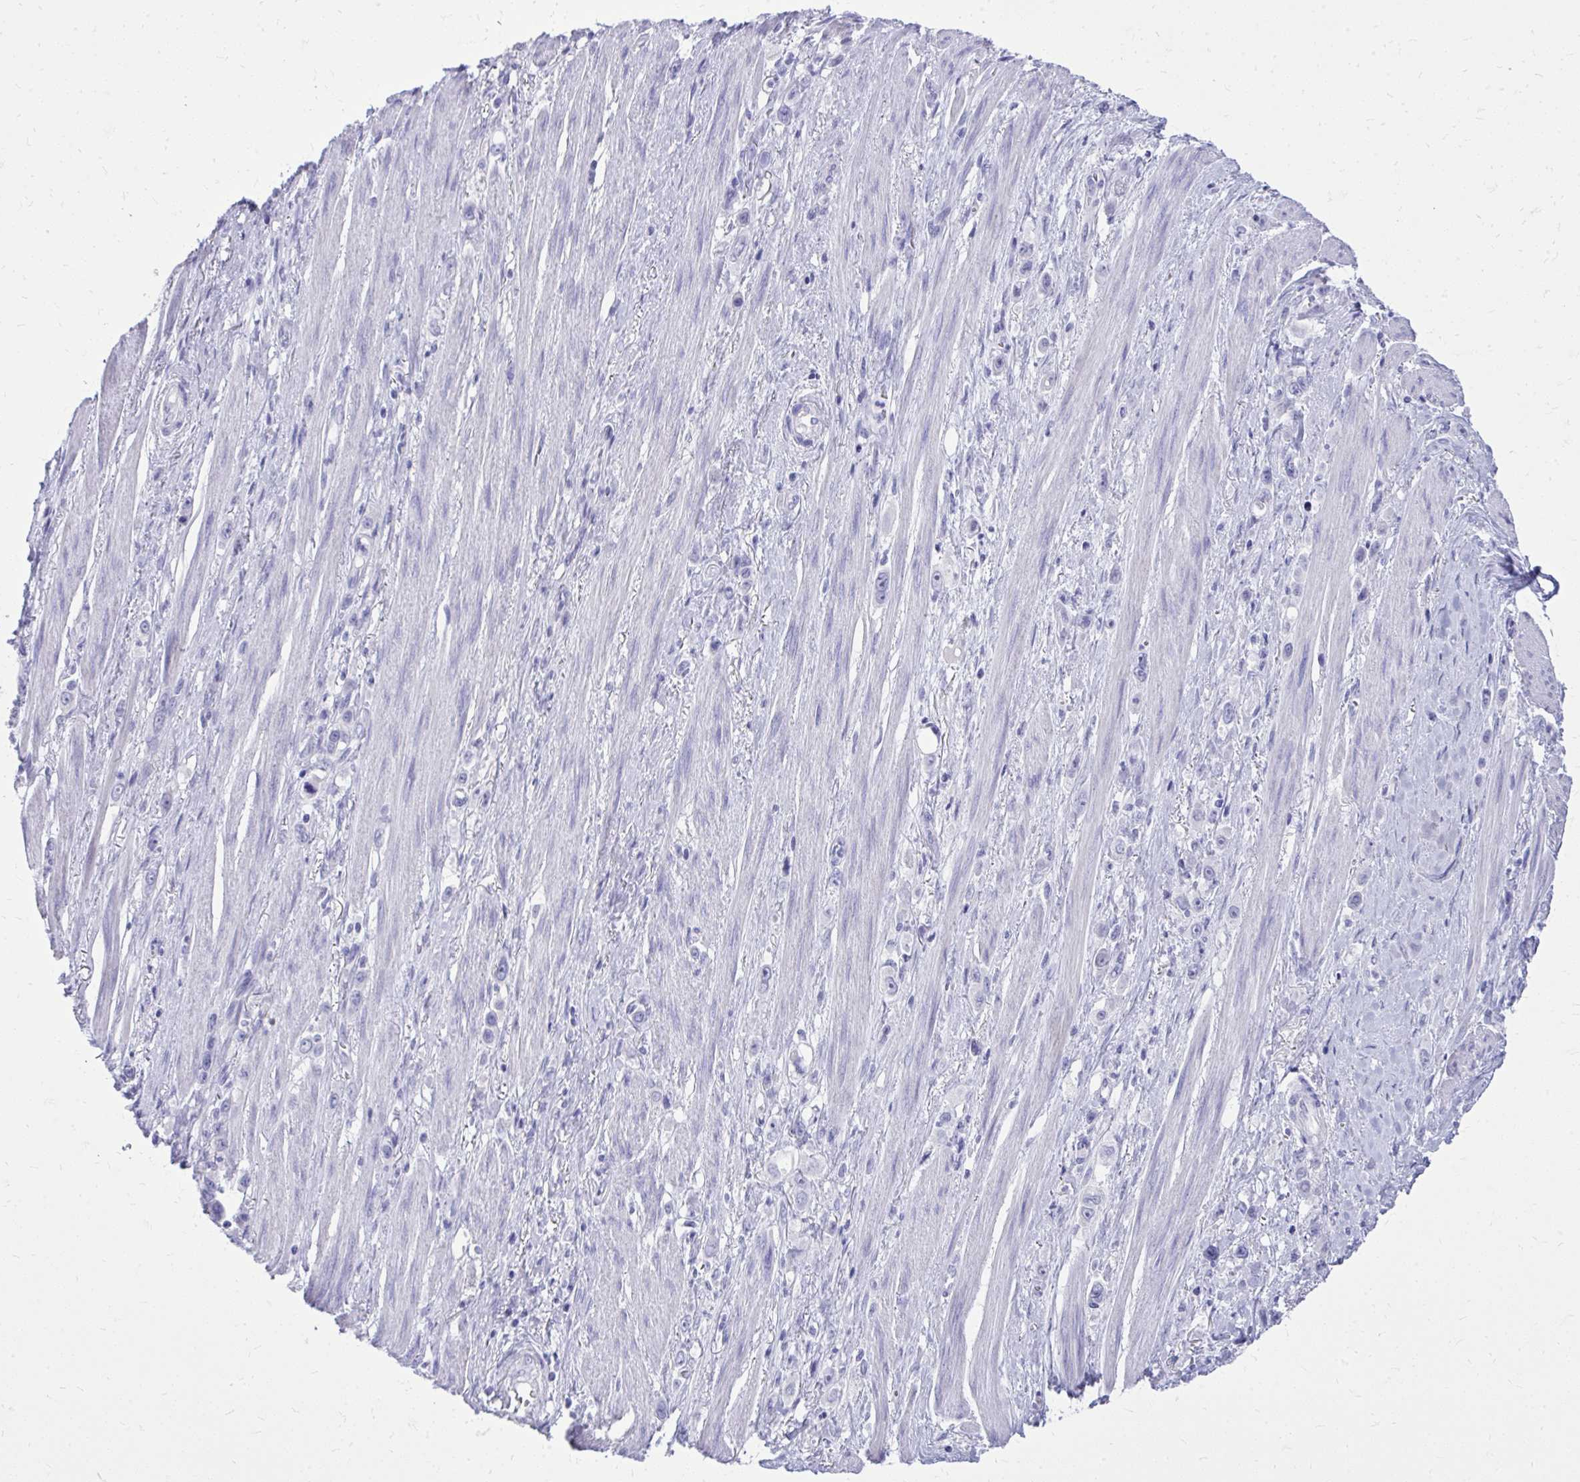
{"staining": {"intensity": "negative", "quantity": "none", "location": "none"}, "tissue": "stomach cancer", "cell_type": "Tumor cells", "image_type": "cancer", "snomed": [{"axis": "morphology", "description": "Adenocarcinoma, NOS"}, {"axis": "topography", "description": "Stomach, upper"}], "caption": "There is no significant staining in tumor cells of stomach cancer.", "gene": "BCL6B", "patient": {"sex": "male", "age": 75}}